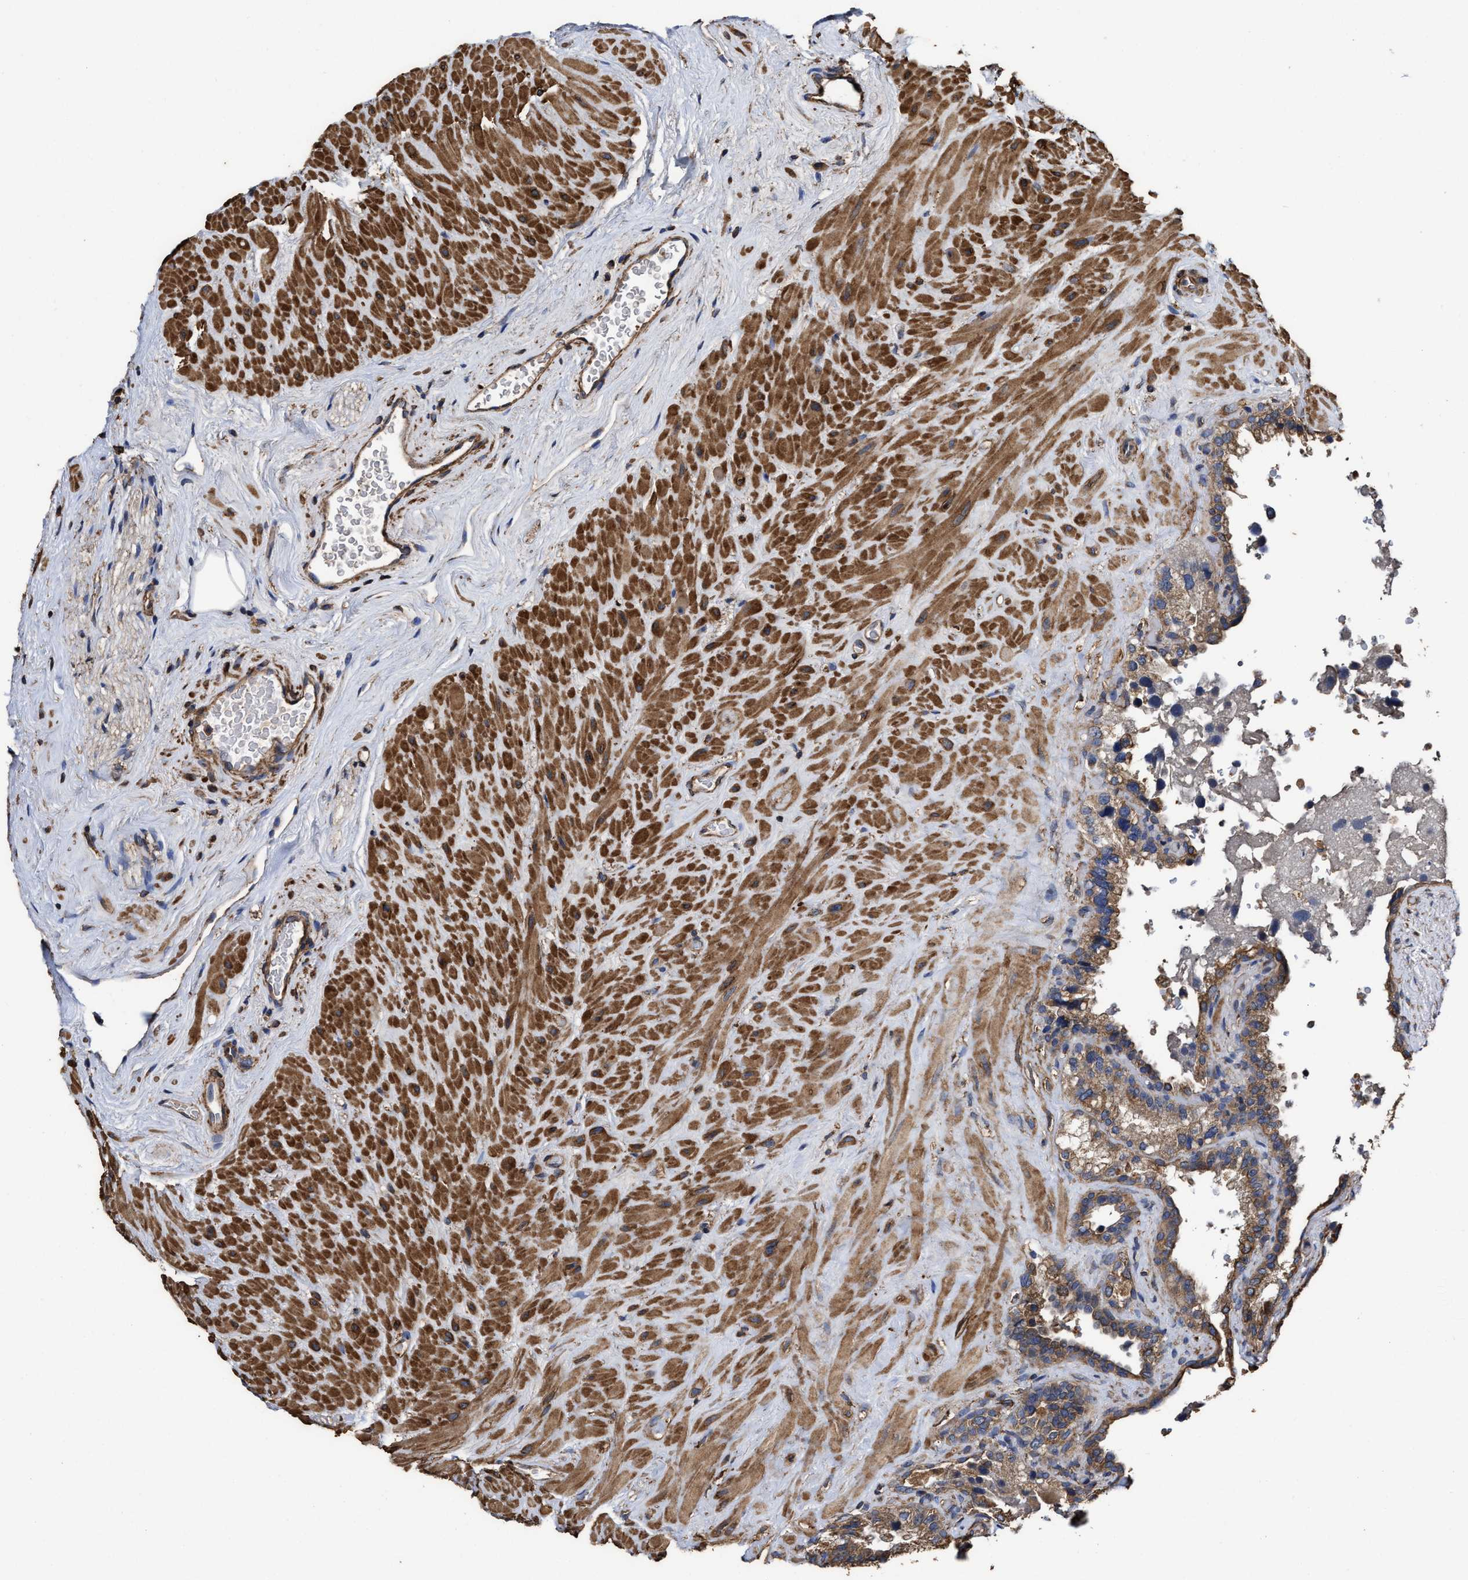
{"staining": {"intensity": "moderate", "quantity": ">75%", "location": "cytoplasmic/membranous"}, "tissue": "seminal vesicle", "cell_type": "Glandular cells", "image_type": "normal", "snomed": [{"axis": "morphology", "description": "Normal tissue, NOS"}, {"axis": "topography", "description": "Seminal veicle"}], "caption": "Immunohistochemical staining of benign human seminal vesicle reveals moderate cytoplasmic/membranous protein positivity in about >75% of glandular cells.", "gene": "SFXN4", "patient": {"sex": "male", "age": 68}}